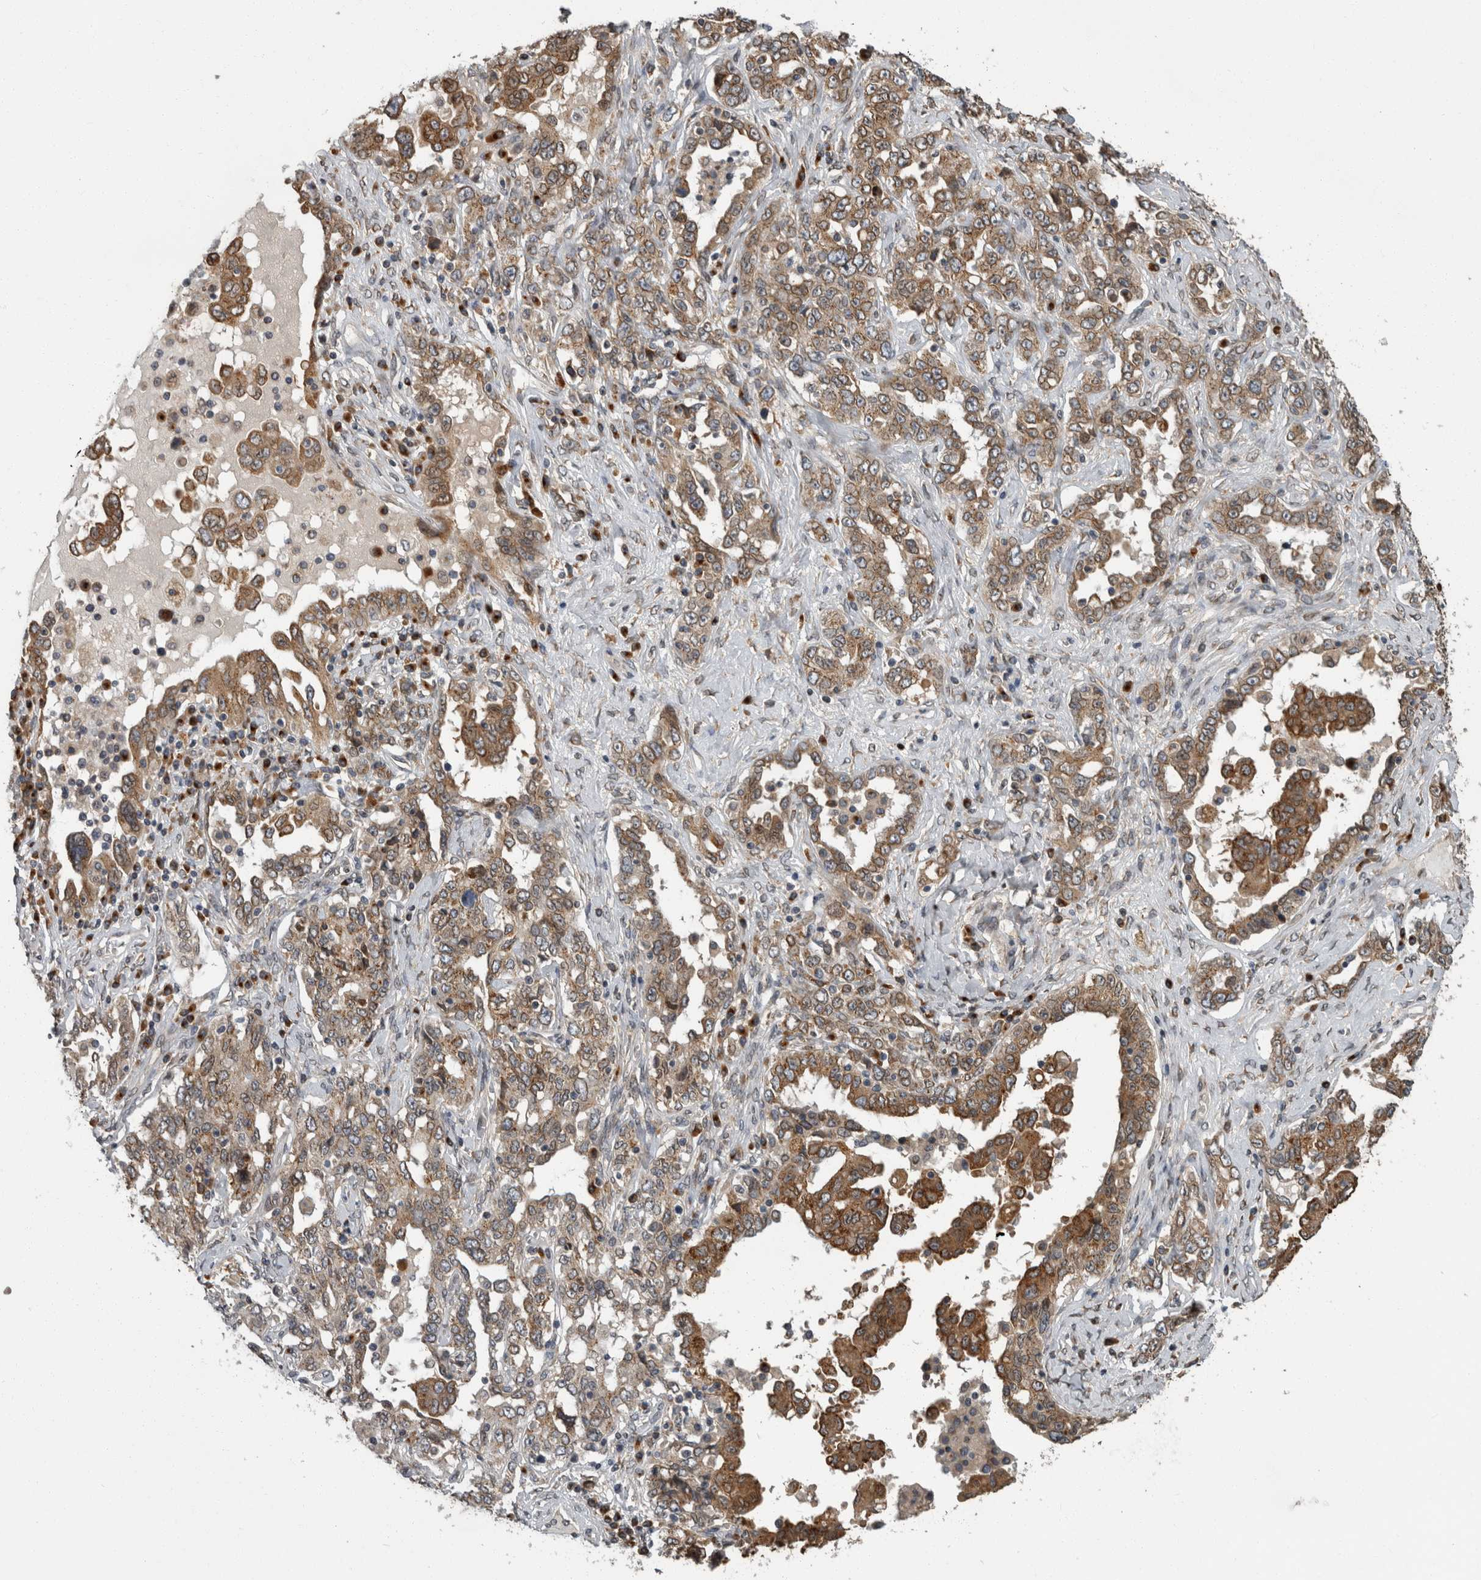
{"staining": {"intensity": "moderate", "quantity": ">75%", "location": "cytoplasmic/membranous"}, "tissue": "ovarian cancer", "cell_type": "Tumor cells", "image_type": "cancer", "snomed": [{"axis": "morphology", "description": "Carcinoma, endometroid"}, {"axis": "topography", "description": "Ovary"}], "caption": "This is an image of IHC staining of ovarian cancer, which shows moderate expression in the cytoplasmic/membranous of tumor cells.", "gene": "LMAN2L", "patient": {"sex": "female", "age": 62}}